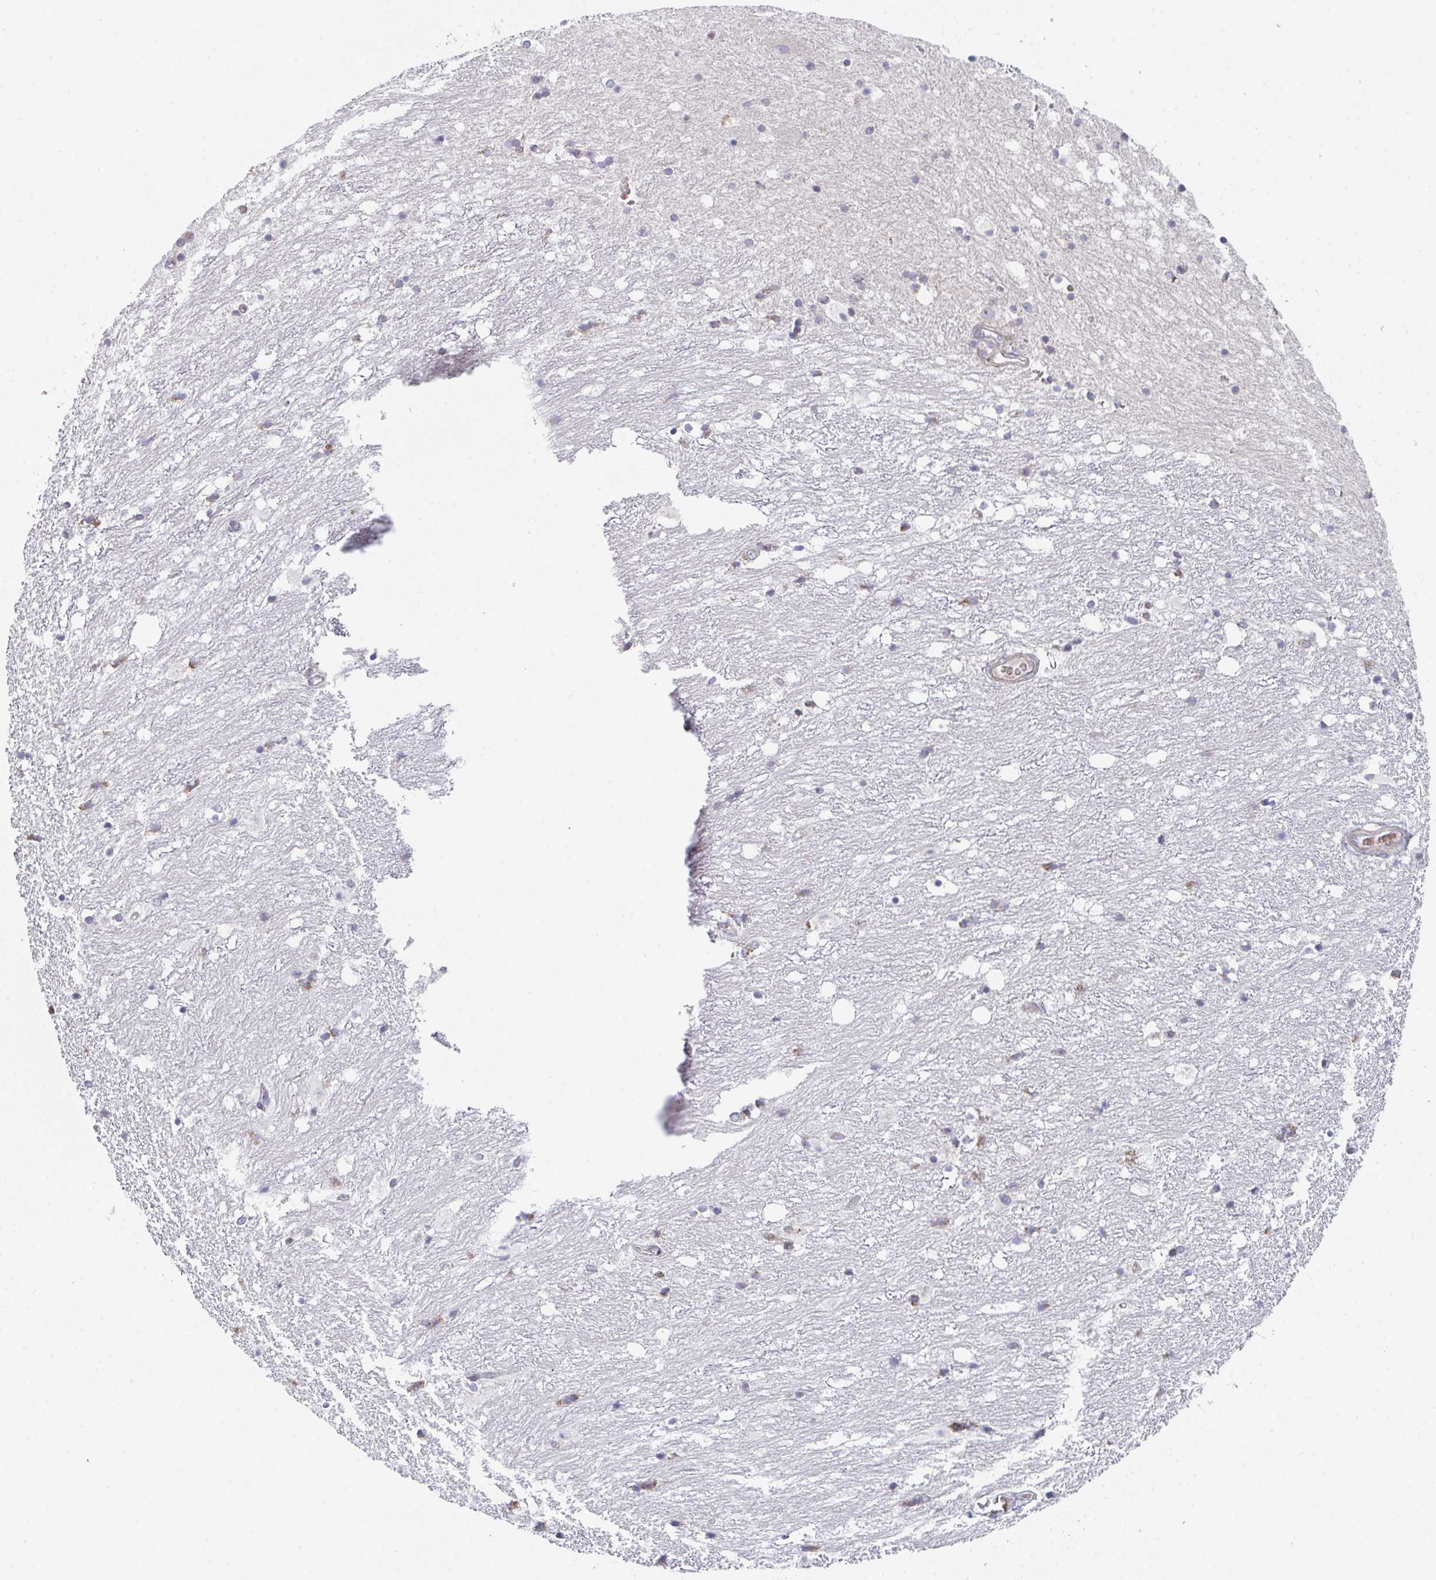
{"staining": {"intensity": "negative", "quantity": "none", "location": "none"}, "tissue": "hippocampus", "cell_type": "Glial cells", "image_type": "normal", "snomed": [{"axis": "morphology", "description": "Normal tissue, NOS"}, {"axis": "topography", "description": "Hippocampus"}], "caption": "Immunohistochemistry (IHC) of benign human hippocampus reveals no positivity in glial cells. The staining is performed using DAB brown chromogen with nuclei counter-stained in using hematoxylin.", "gene": "ZNF644", "patient": {"sex": "female", "age": 52}}